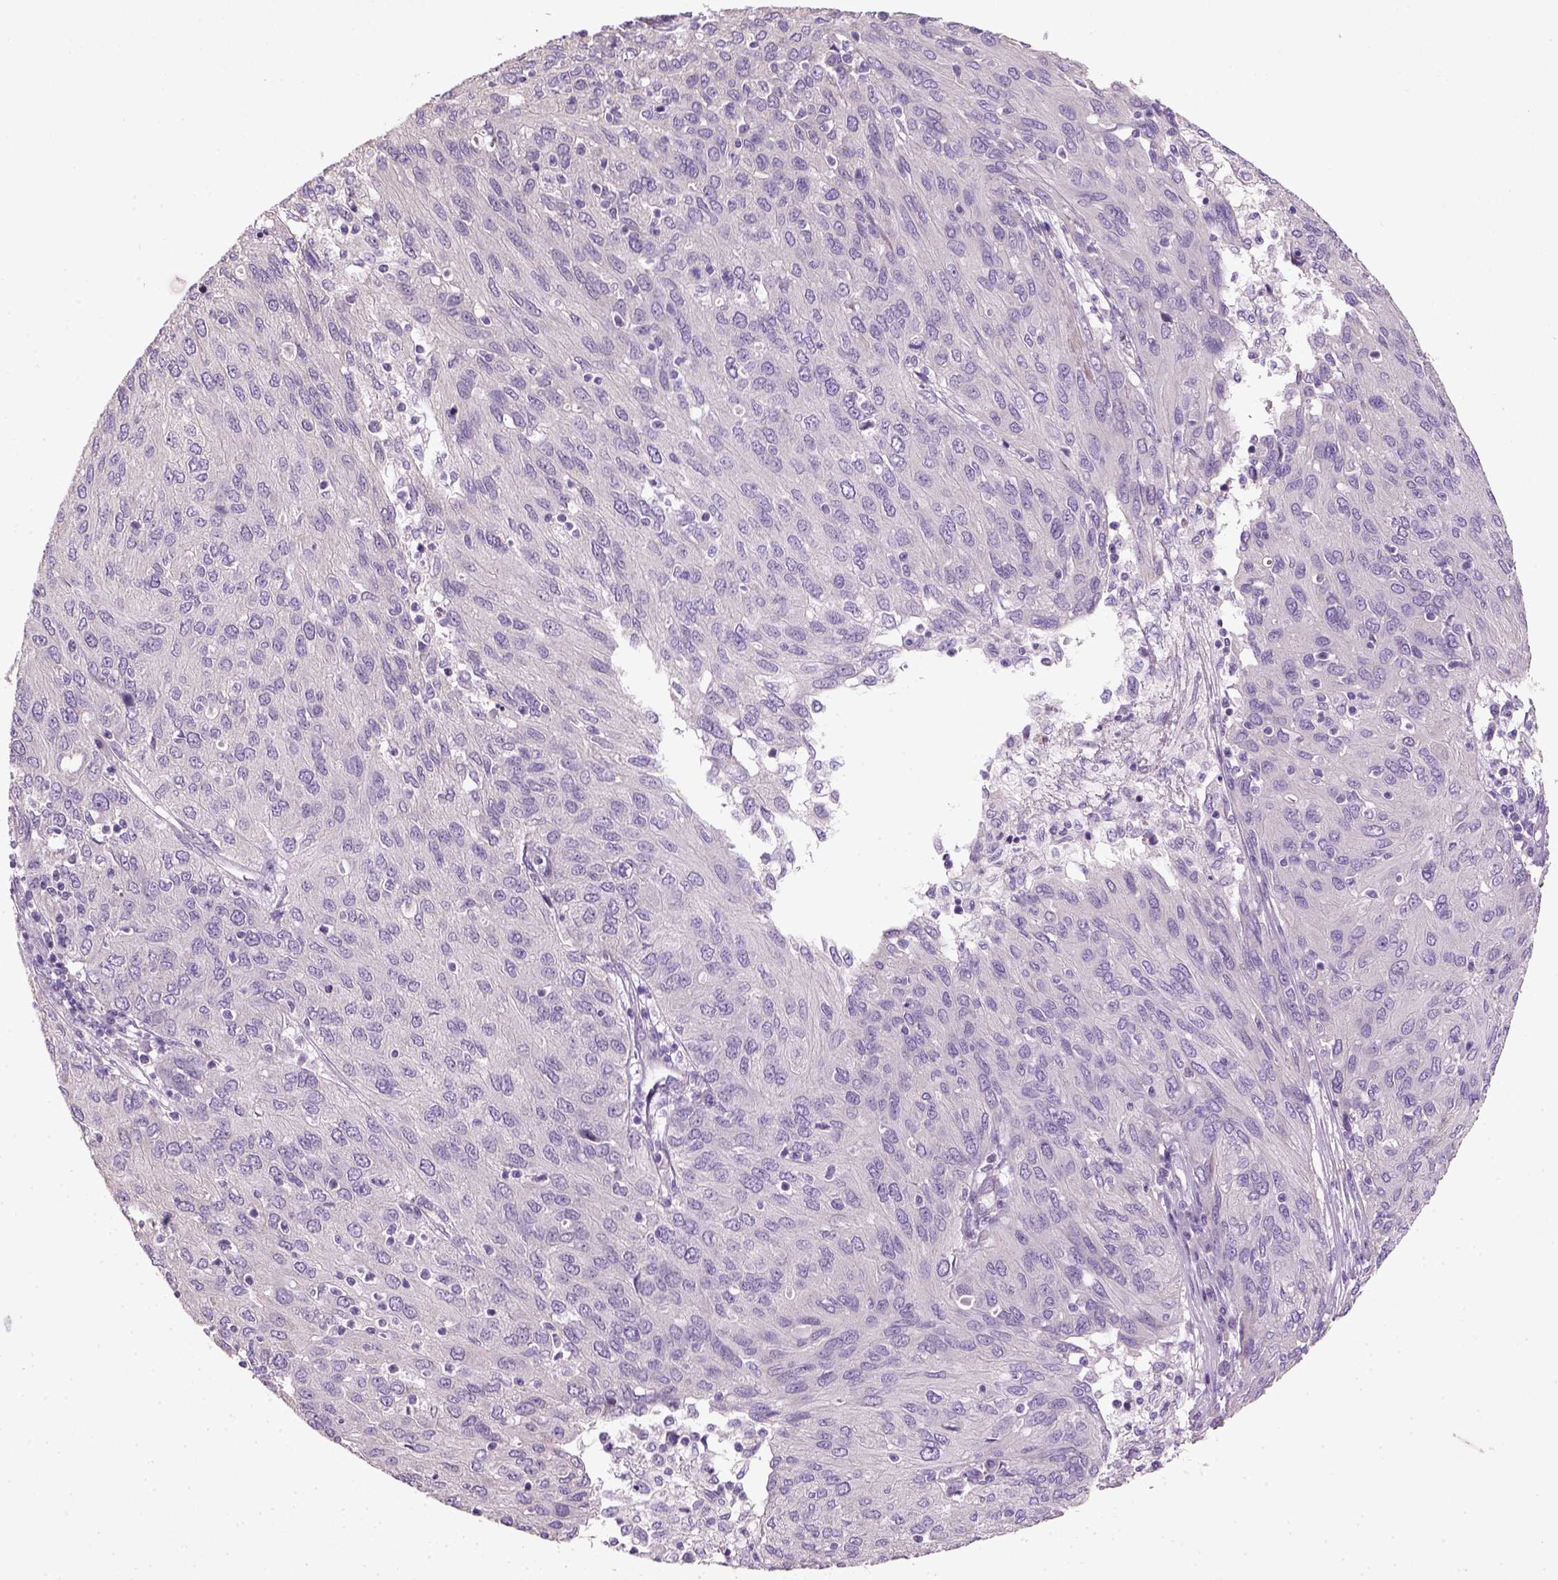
{"staining": {"intensity": "negative", "quantity": "none", "location": "none"}, "tissue": "ovarian cancer", "cell_type": "Tumor cells", "image_type": "cancer", "snomed": [{"axis": "morphology", "description": "Carcinoma, endometroid"}, {"axis": "topography", "description": "Ovary"}], "caption": "An image of human ovarian cancer (endometroid carcinoma) is negative for staining in tumor cells.", "gene": "NUDT6", "patient": {"sex": "female", "age": 50}}